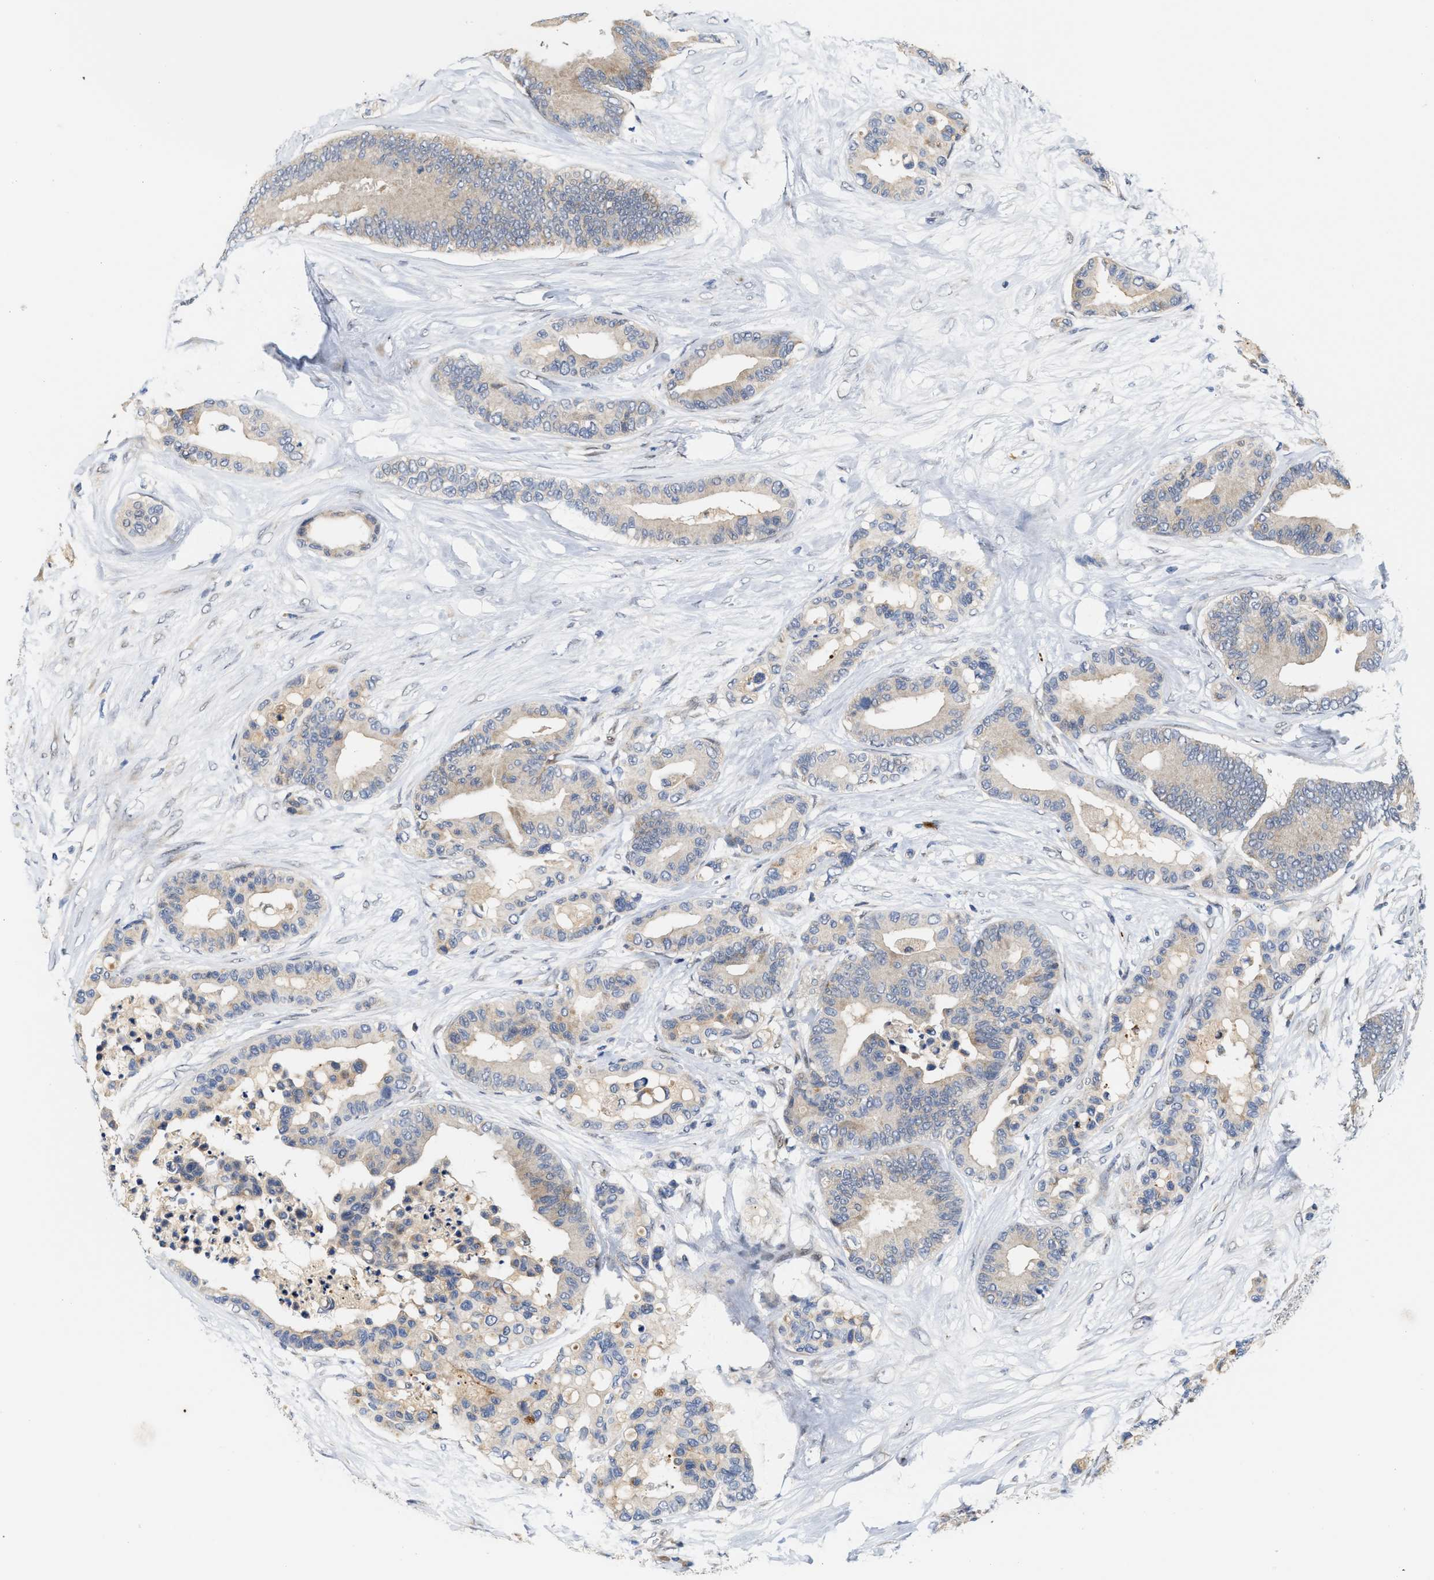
{"staining": {"intensity": "weak", "quantity": "<25%", "location": "cytoplasmic/membranous"}, "tissue": "colorectal cancer", "cell_type": "Tumor cells", "image_type": "cancer", "snomed": [{"axis": "morphology", "description": "Adenocarcinoma, NOS"}, {"axis": "topography", "description": "Colon"}], "caption": "Immunohistochemistry histopathology image of adenocarcinoma (colorectal) stained for a protein (brown), which shows no staining in tumor cells.", "gene": "TCF4", "patient": {"sex": "male", "age": 82}}